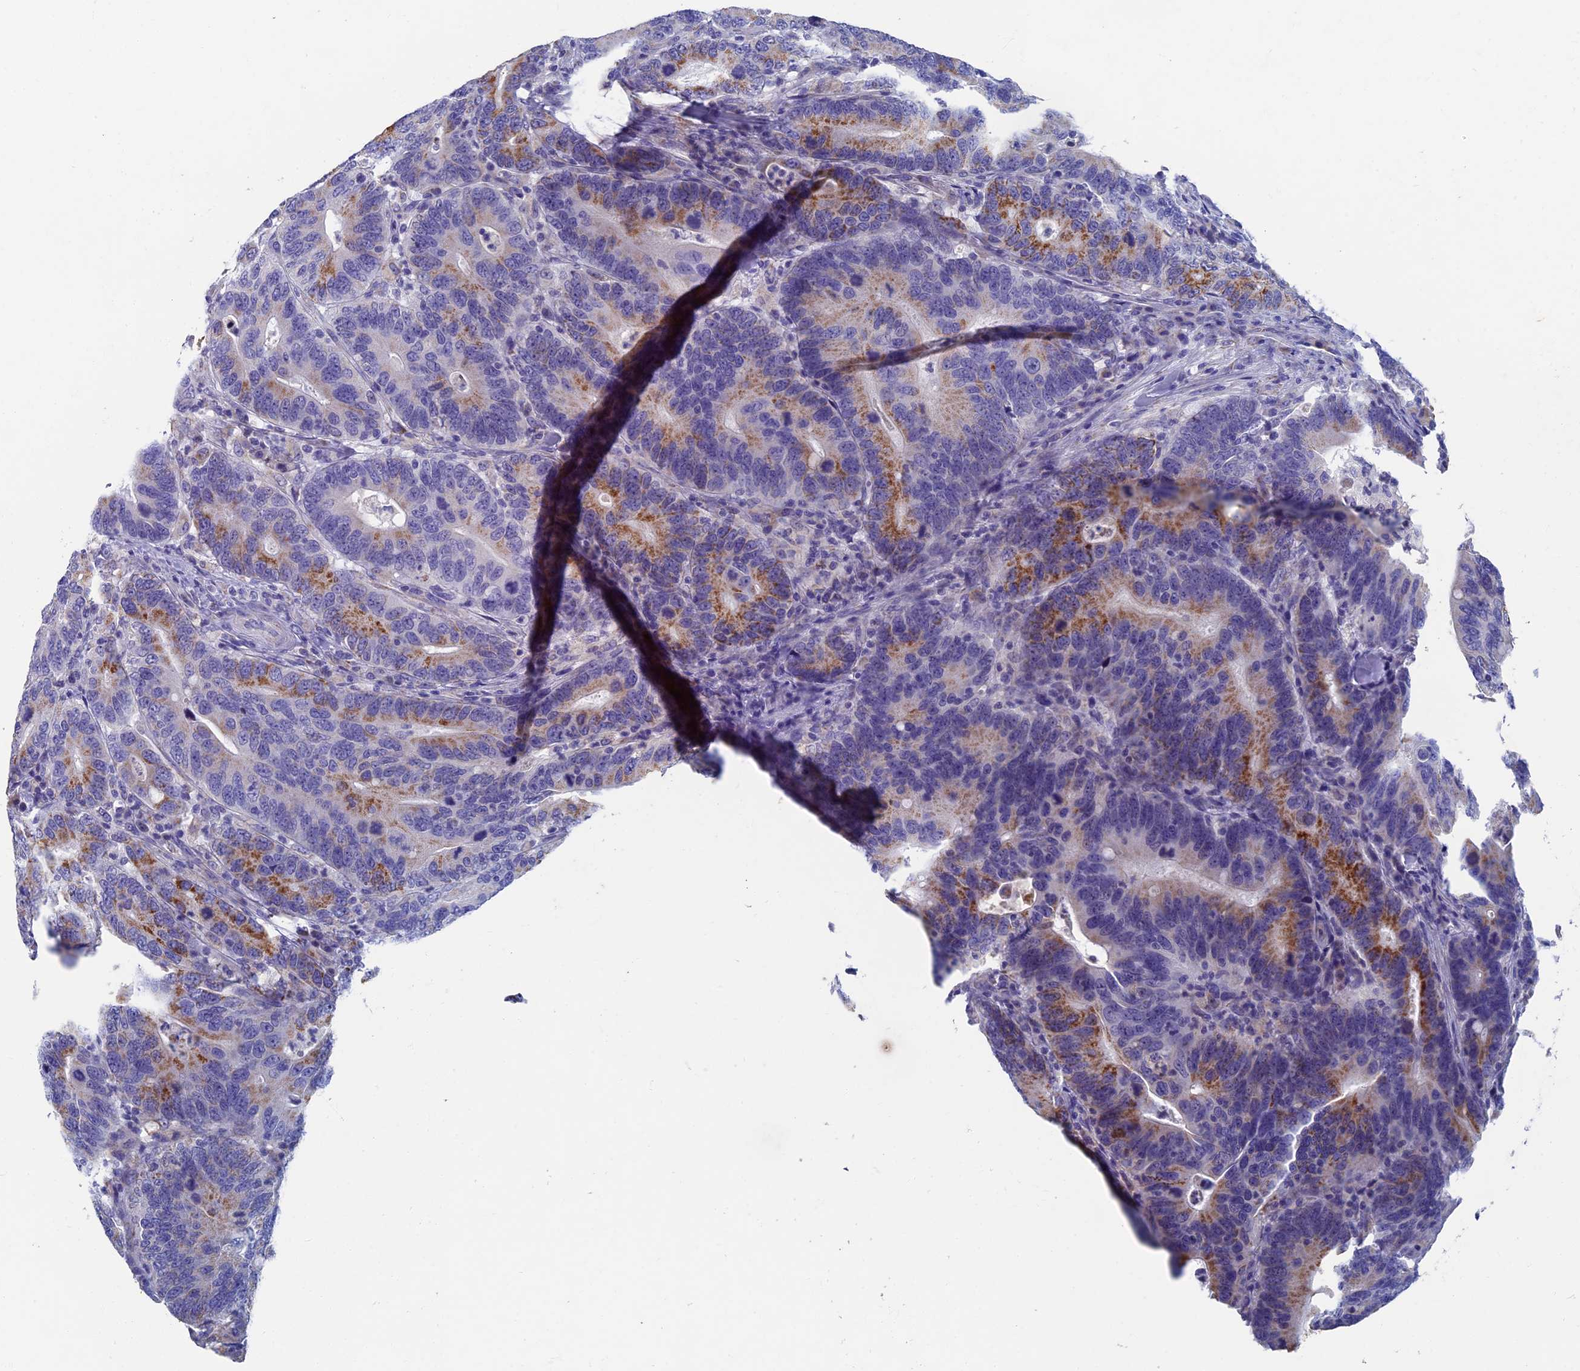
{"staining": {"intensity": "moderate", "quantity": "<25%", "location": "cytoplasmic/membranous"}, "tissue": "colorectal cancer", "cell_type": "Tumor cells", "image_type": "cancer", "snomed": [{"axis": "morphology", "description": "Adenocarcinoma, NOS"}, {"axis": "topography", "description": "Colon"}], "caption": "A brown stain highlights moderate cytoplasmic/membranous positivity of a protein in colorectal cancer tumor cells.", "gene": "OAT", "patient": {"sex": "female", "age": 66}}